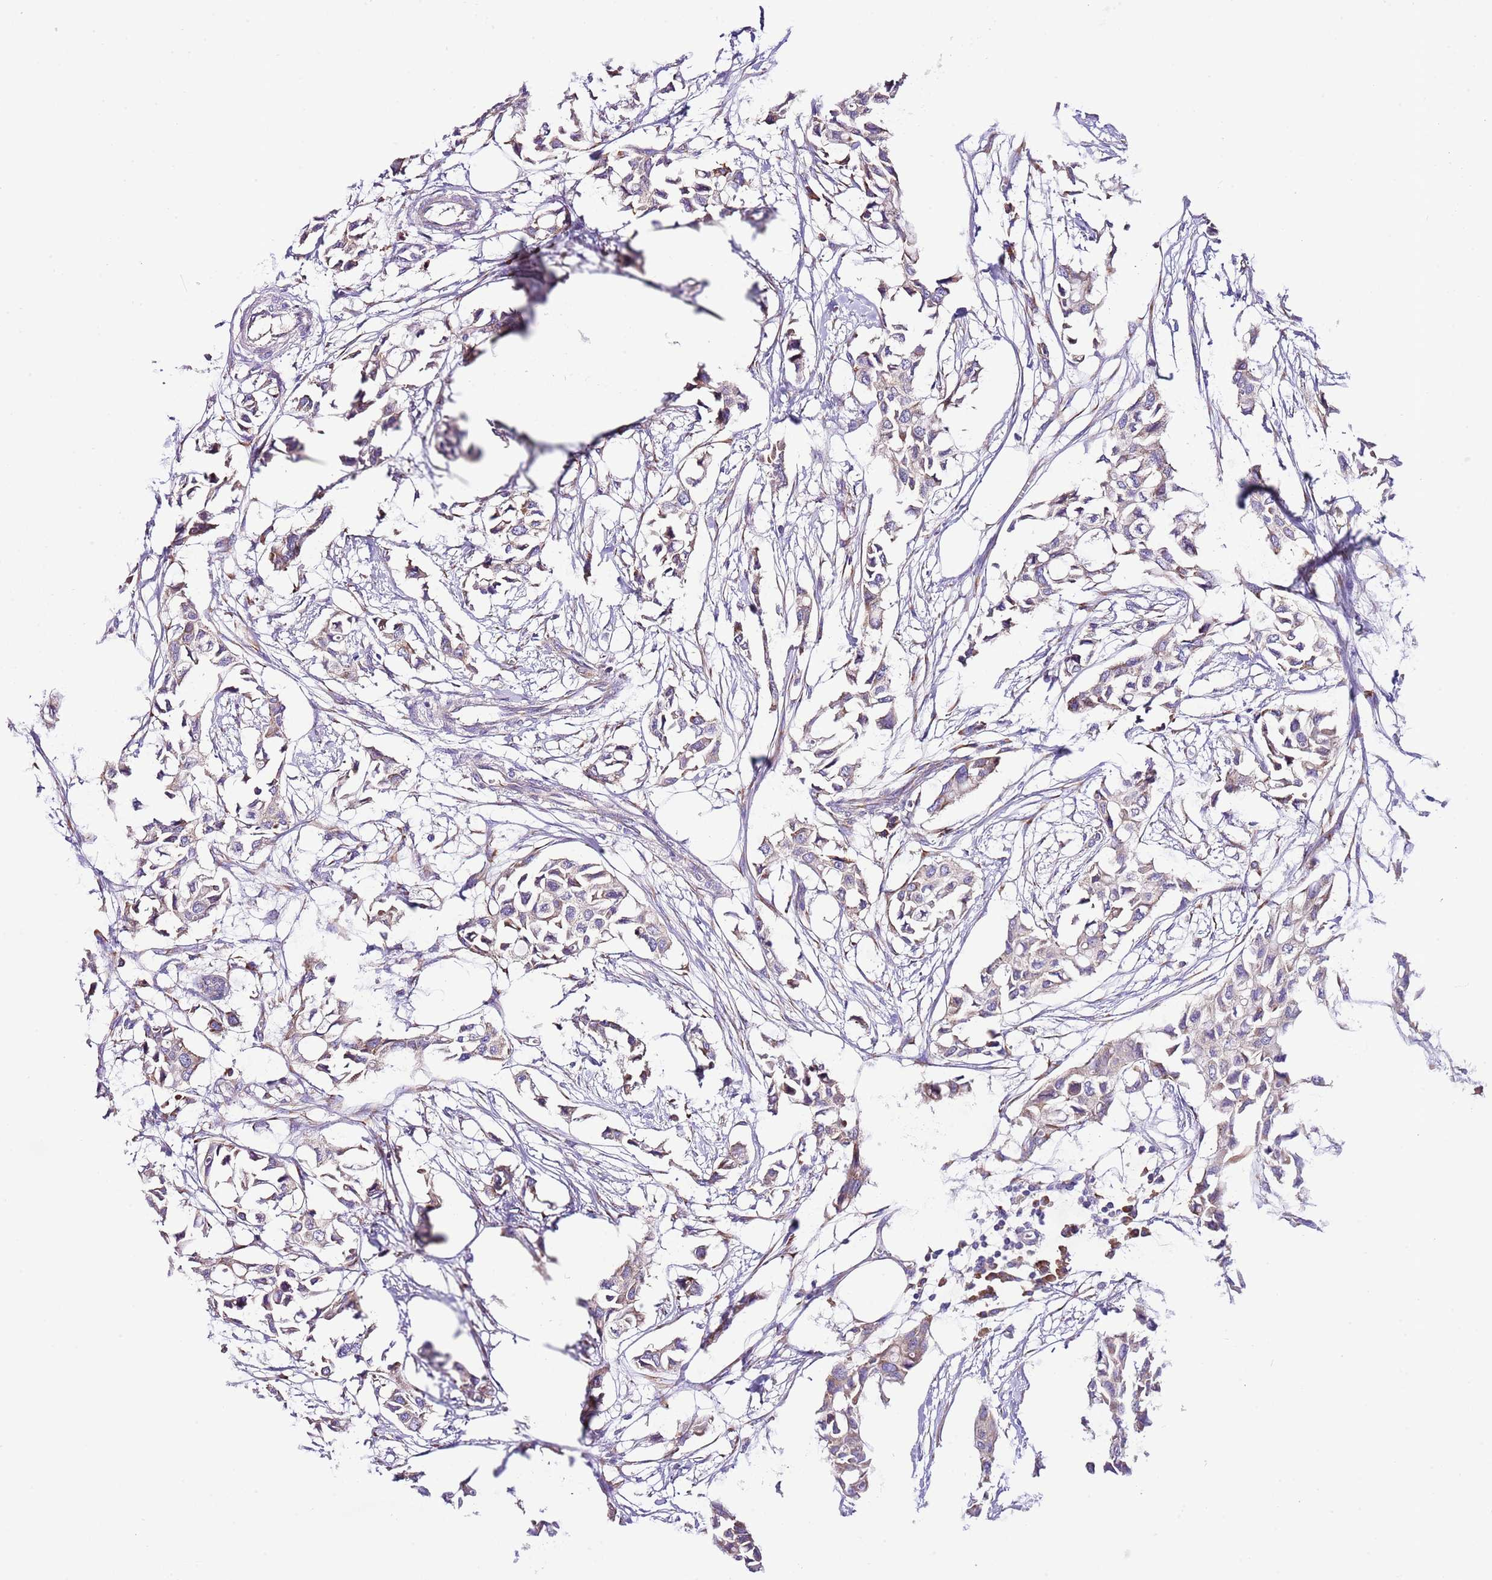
{"staining": {"intensity": "weak", "quantity": "25%-75%", "location": "cytoplasmic/membranous"}, "tissue": "breast cancer", "cell_type": "Tumor cells", "image_type": "cancer", "snomed": [{"axis": "morphology", "description": "Duct carcinoma"}, {"axis": "topography", "description": "Breast"}], "caption": "Immunohistochemistry histopathology image of infiltrating ductal carcinoma (breast) stained for a protein (brown), which displays low levels of weak cytoplasmic/membranous expression in about 25%-75% of tumor cells.", "gene": "RPS10", "patient": {"sex": "female", "age": 41}}